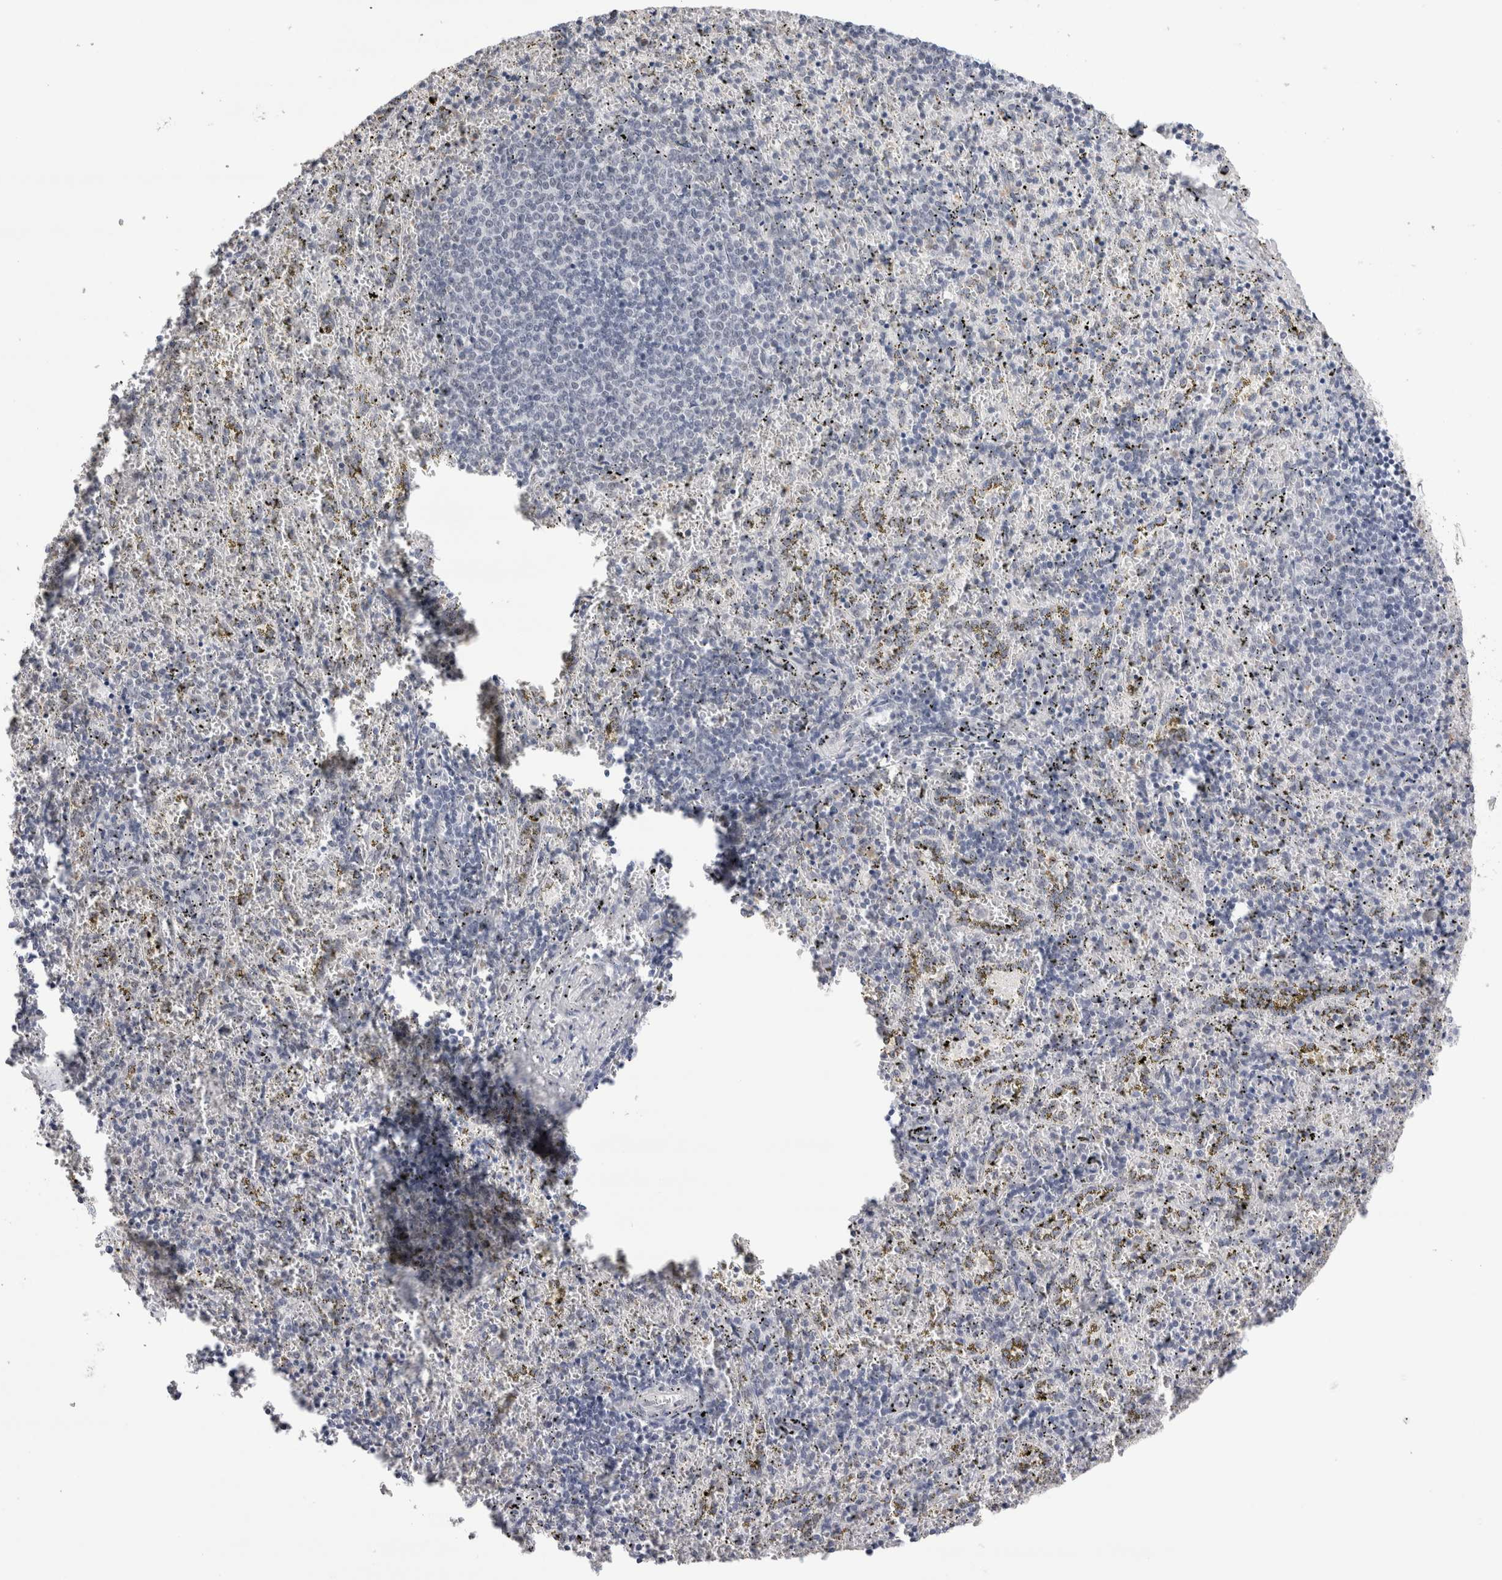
{"staining": {"intensity": "negative", "quantity": "none", "location": "none"}, "tissue": "spleen", "cell_type": "Cells in red pulp", "image_type": "normal", "snomed": [{"axis": "morphology", "description": "Normal tissue, NOS"}, {"axis": "topography", "description": "Spleen"}], "caption": "The image demonstrates no staining of cells in red pulp in normal spleen.", "gene": "RBM6", "patient": {"sex": "male", "age": 11}}